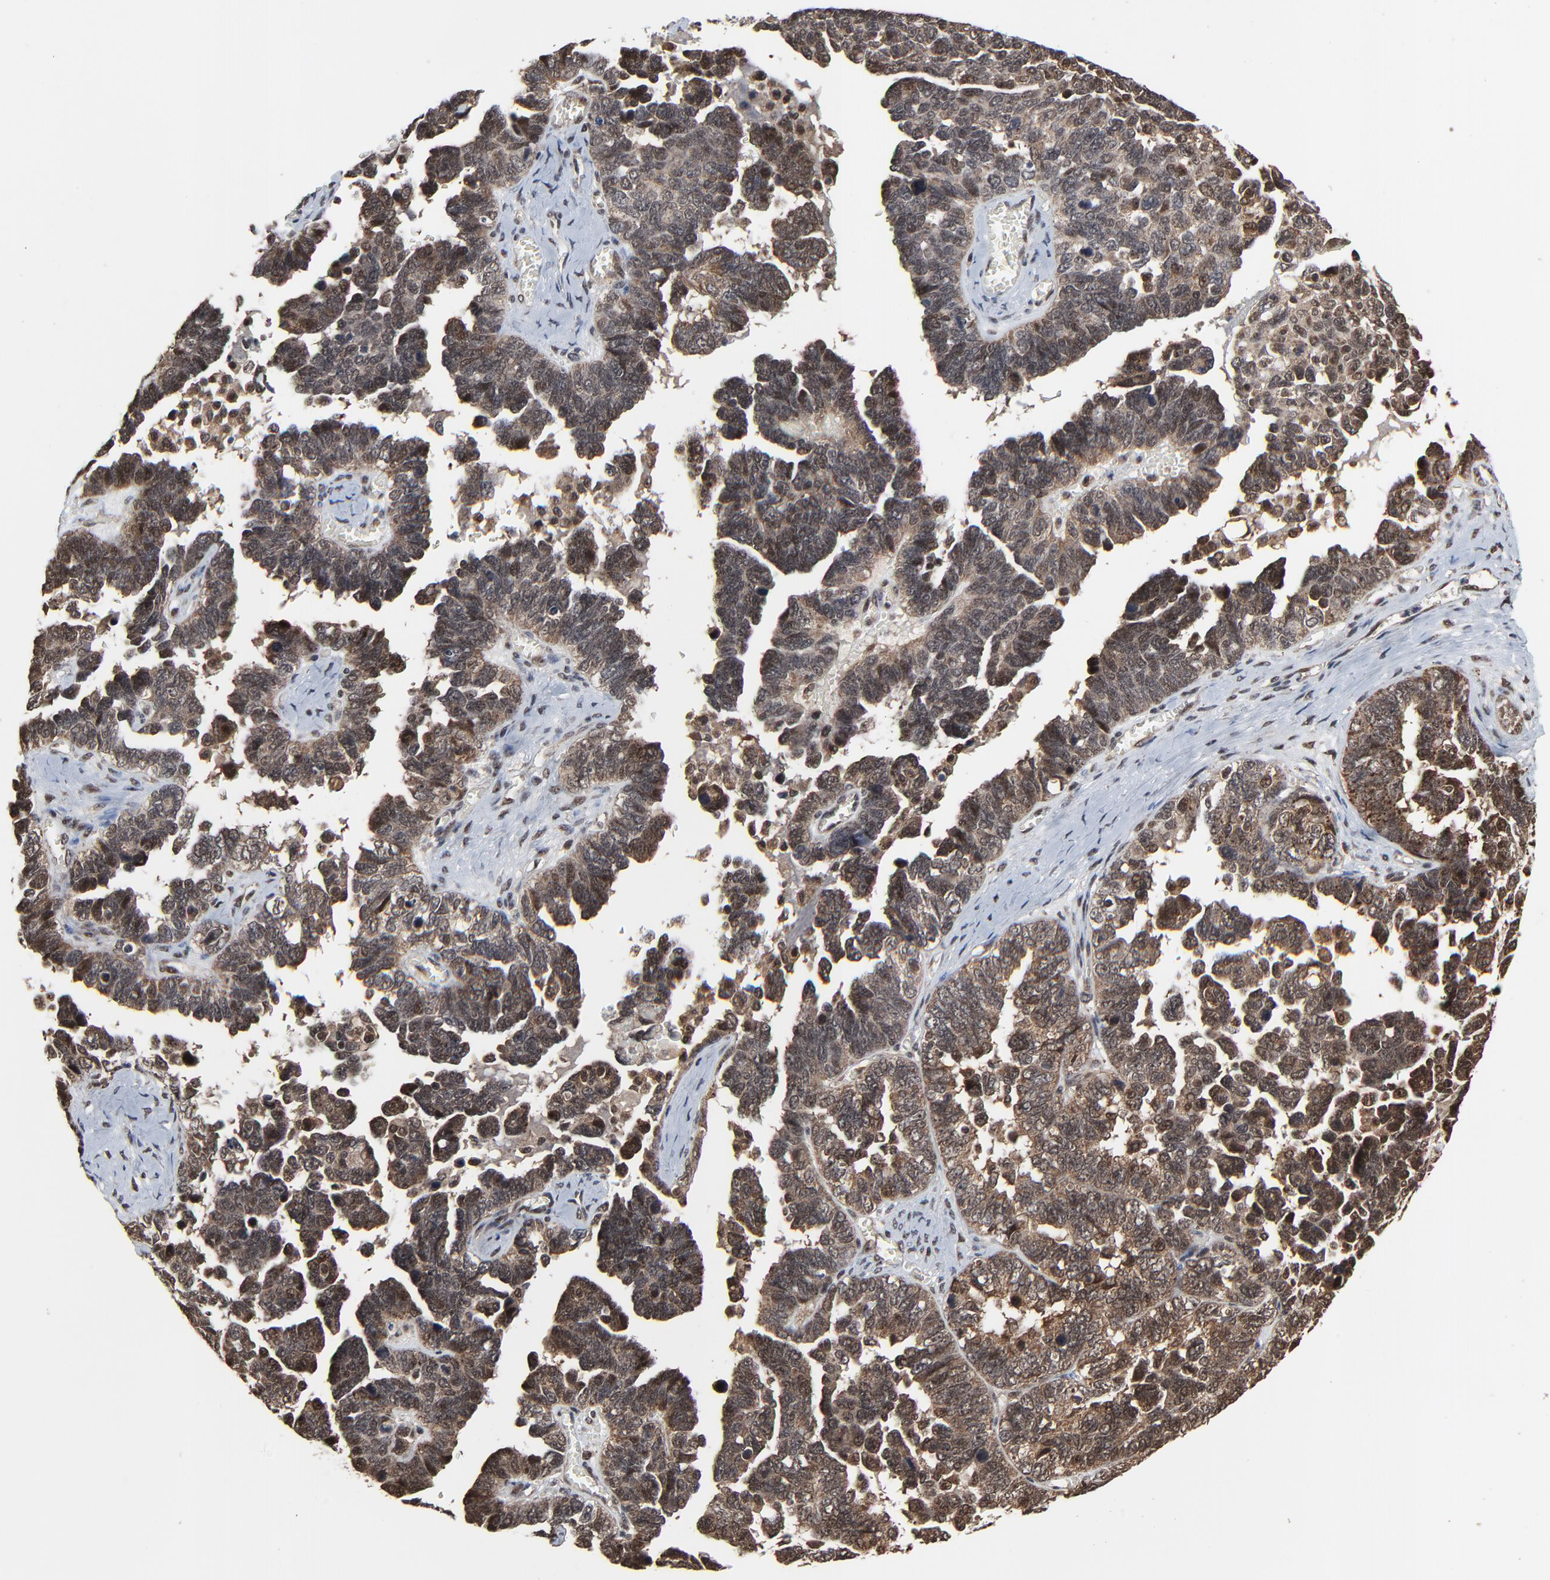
{"staining": {"intensity": "moderate", "quantity": ">75%", "location": "cytoplasmic/membranous,nuclear"}, "tissue": "ovarian cancer", "cell_type": "Tumor cells", "image_type": "cancer", "snomed": [{"axis": "morphology", "description": "Cystadenocarcinoma, serous, NOS"}, {"axis": "topography", "description": "Ovary"}], "caption": "Ovarian cancer stained for a protein (brown) exhibits moderate cytoplasmic/membranous and nuclear positive positivity in approximately >75% of tumor cells.", "gene": "RHOJ", "patient": {"sex": "female", "age": 69}}